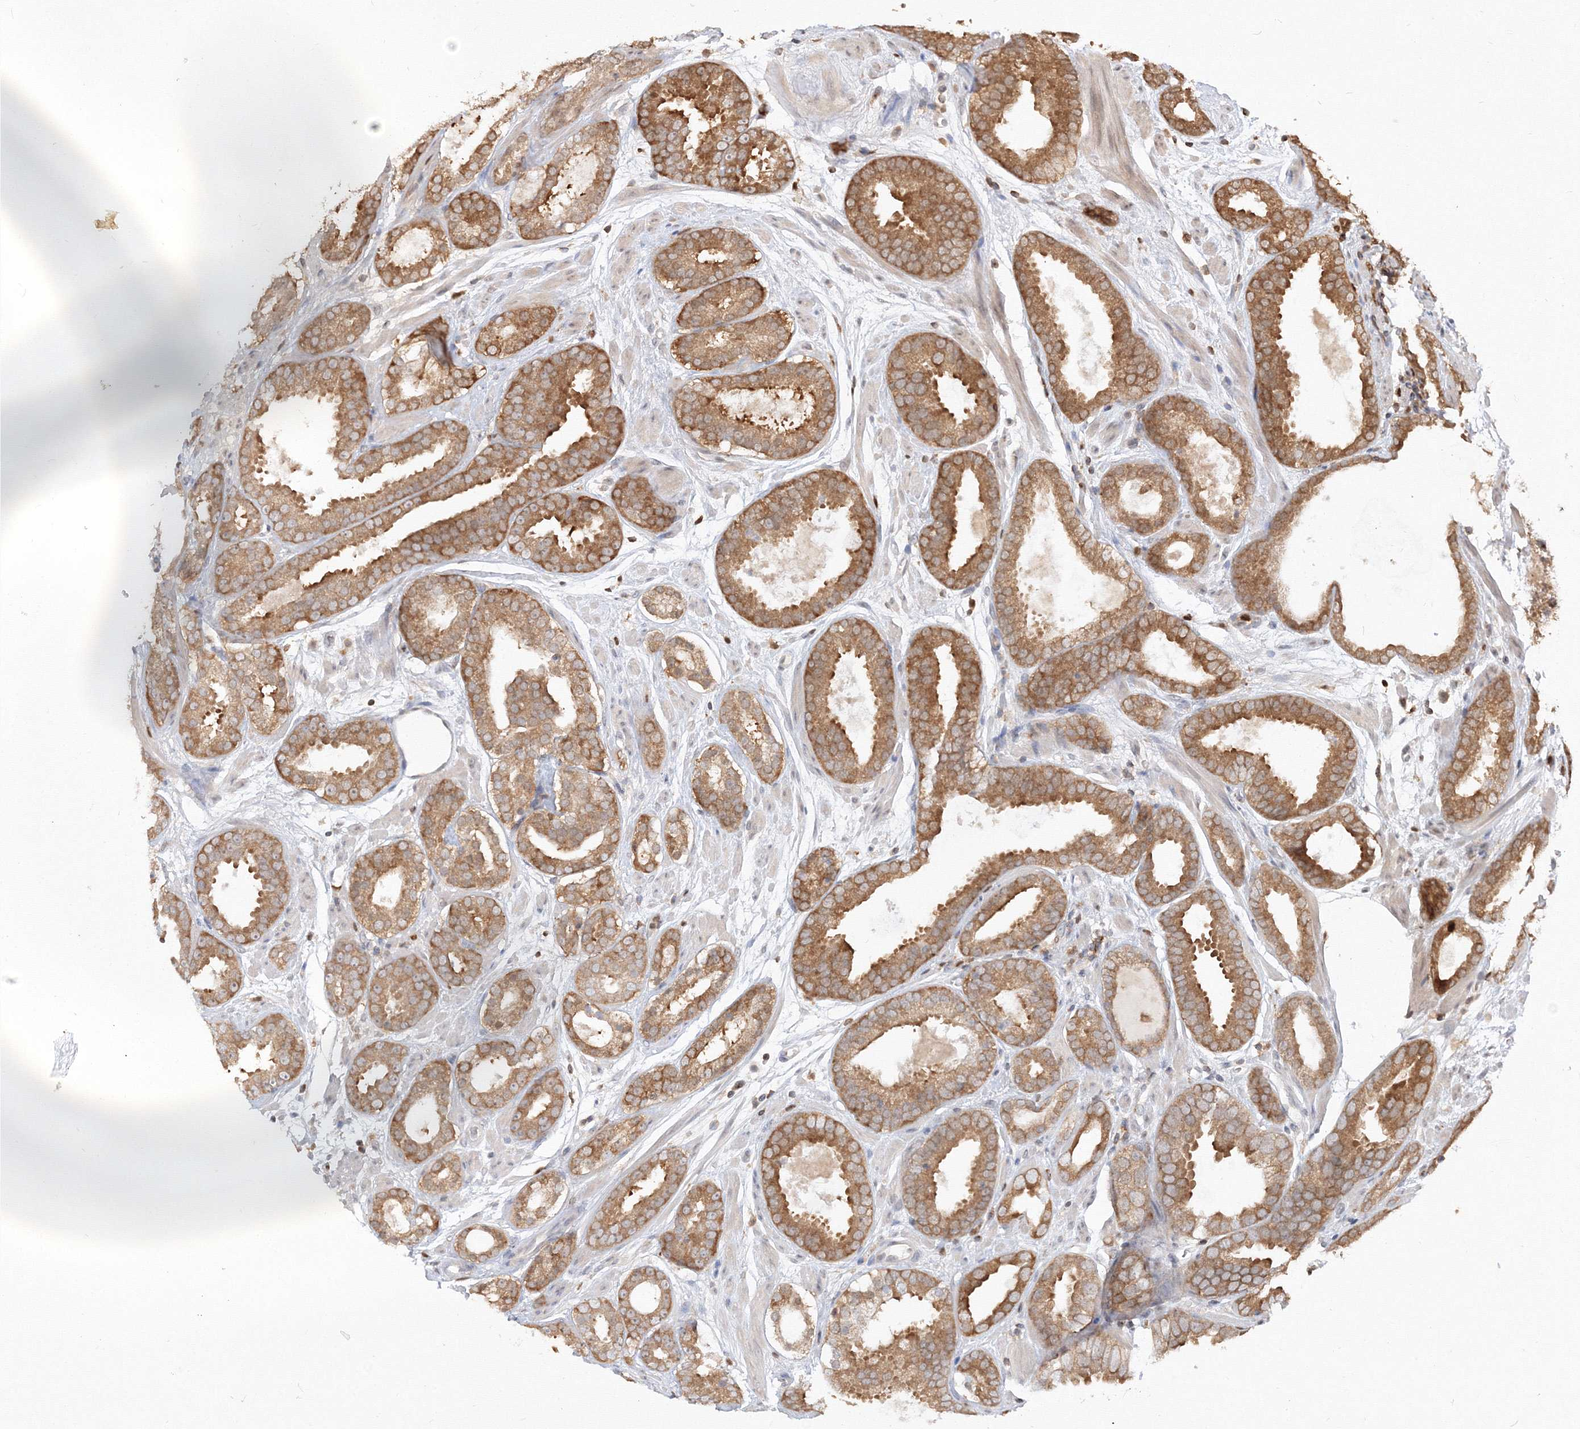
{"staining": {"intensity": "moderate", "quantity": ">75%", "location": "cytoplasmic/membranous"}, "tissue": "prostate cancer", "cell_type": "Tumor cells", "image_type": "cancer", "snomed": [{"axis": "morphology", "description": "Adenocarcinoma, Low grade"}, {"axis": "topography", "description": "Prostate"}], "caption": "Prostate adenocarcinoma (low-grade) tissue displays moderate cytoplasmic/membranous staining in approximately >75% of tumor cells, visualized by immunohistochemistry. Using DAB (3,3'-diaminobenzidine) (brown) and hematoxylin (blue) stains, captured at high magnification using brightfield microscopy.", "gene": "TMEM50B", "patient": {"sex": "male", "age": 69}}